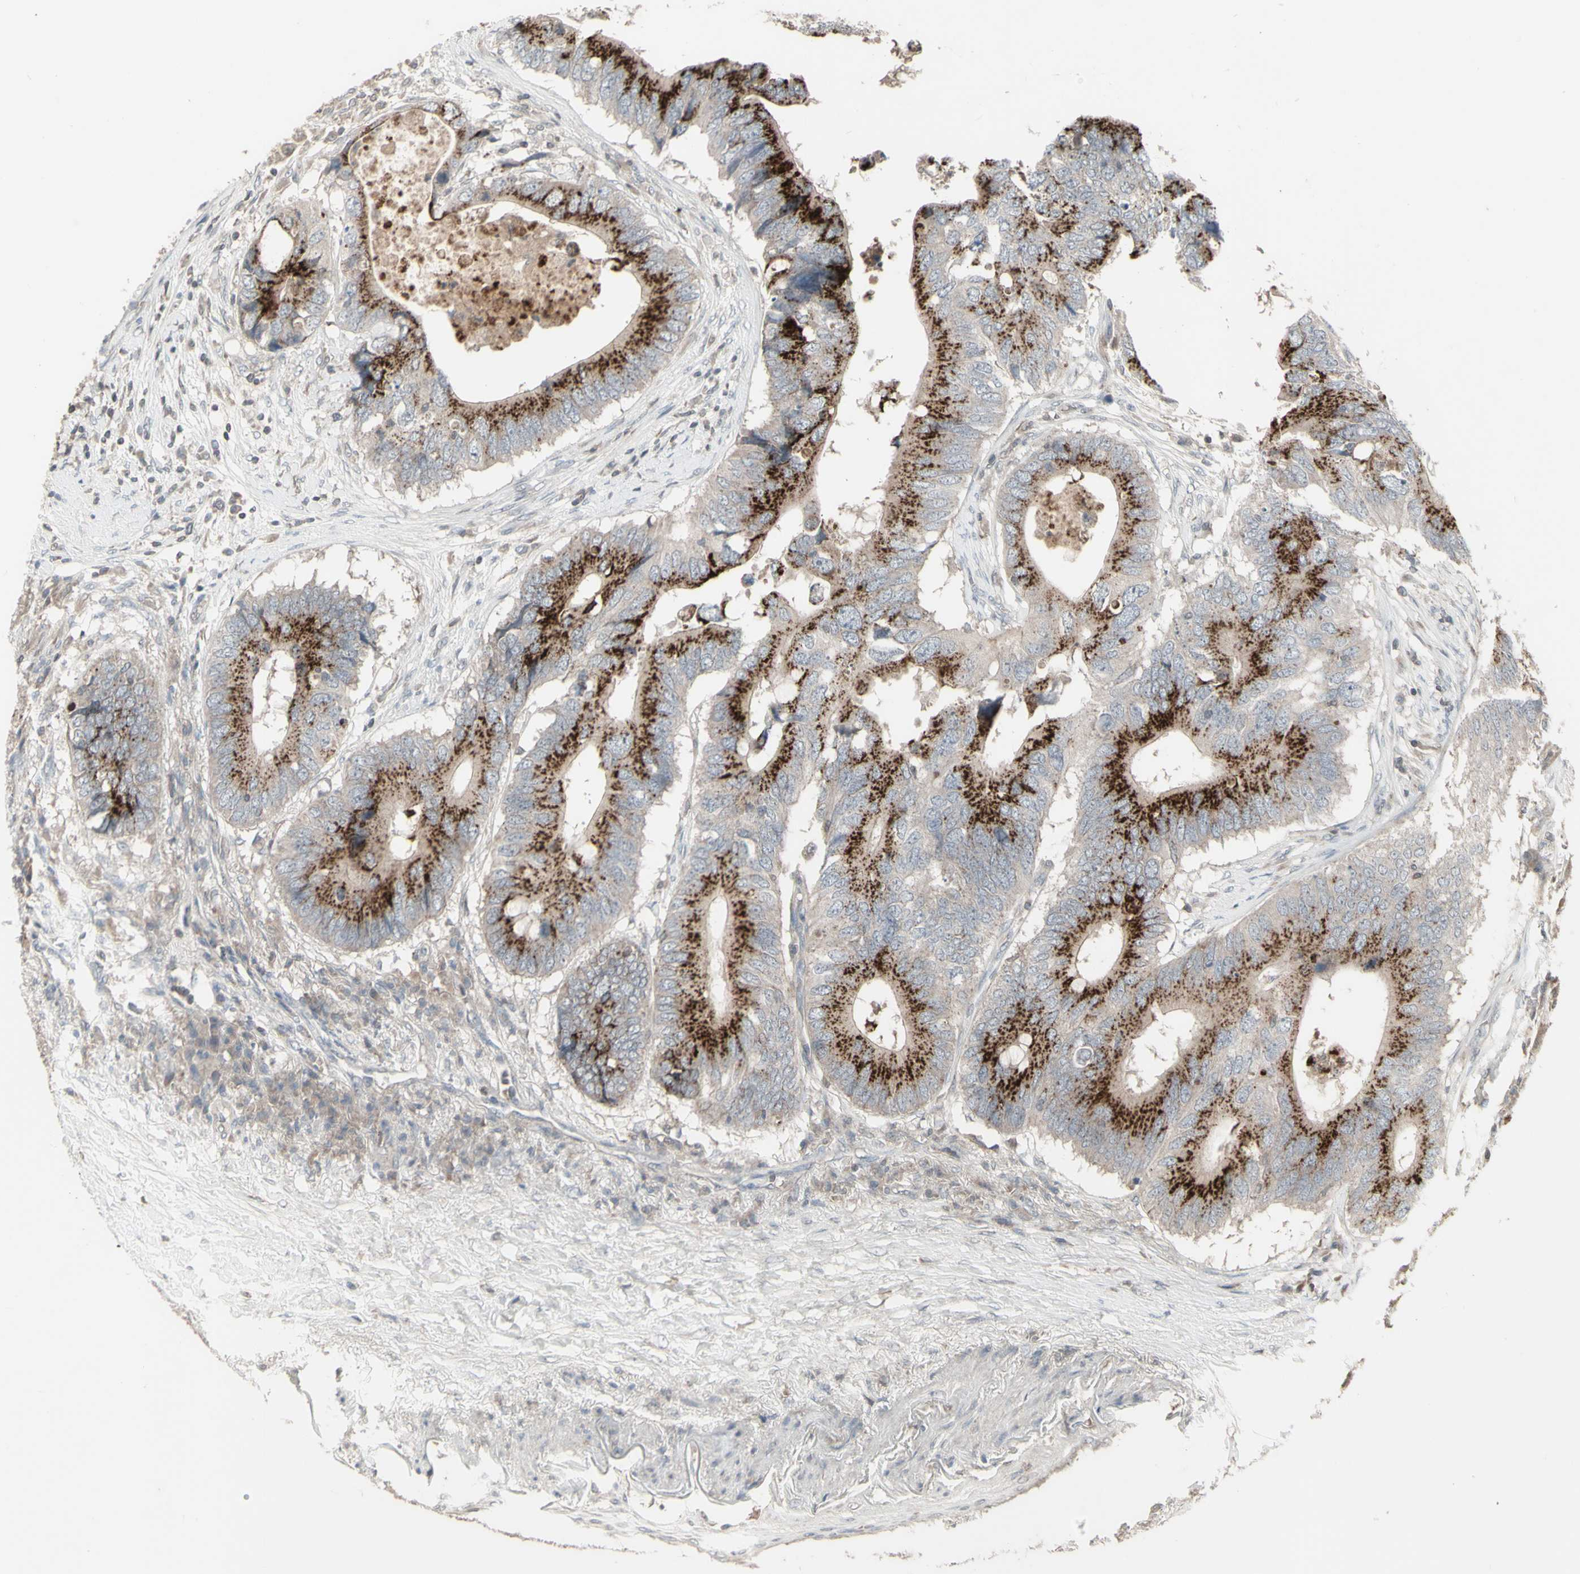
{"staining": {"intensity": "strong", "quantity": ">75%", "location": "cytoplasmic/membranous"}, "tissue": "colorectal cancer", "cell_type": "Tumor cells", "image_type": "cancer", "snomed": [{"axis": "morphology", "description": "Adenocarcinoma, NOS"}, {"axis": "topography", "description": "Colon"}], "caption": "Human colorectal cancer stained with a protein marker demonstrates strong staining in tumor cells.", "gene": "CSK", "patient": {"sex": "male", "age": 71}}